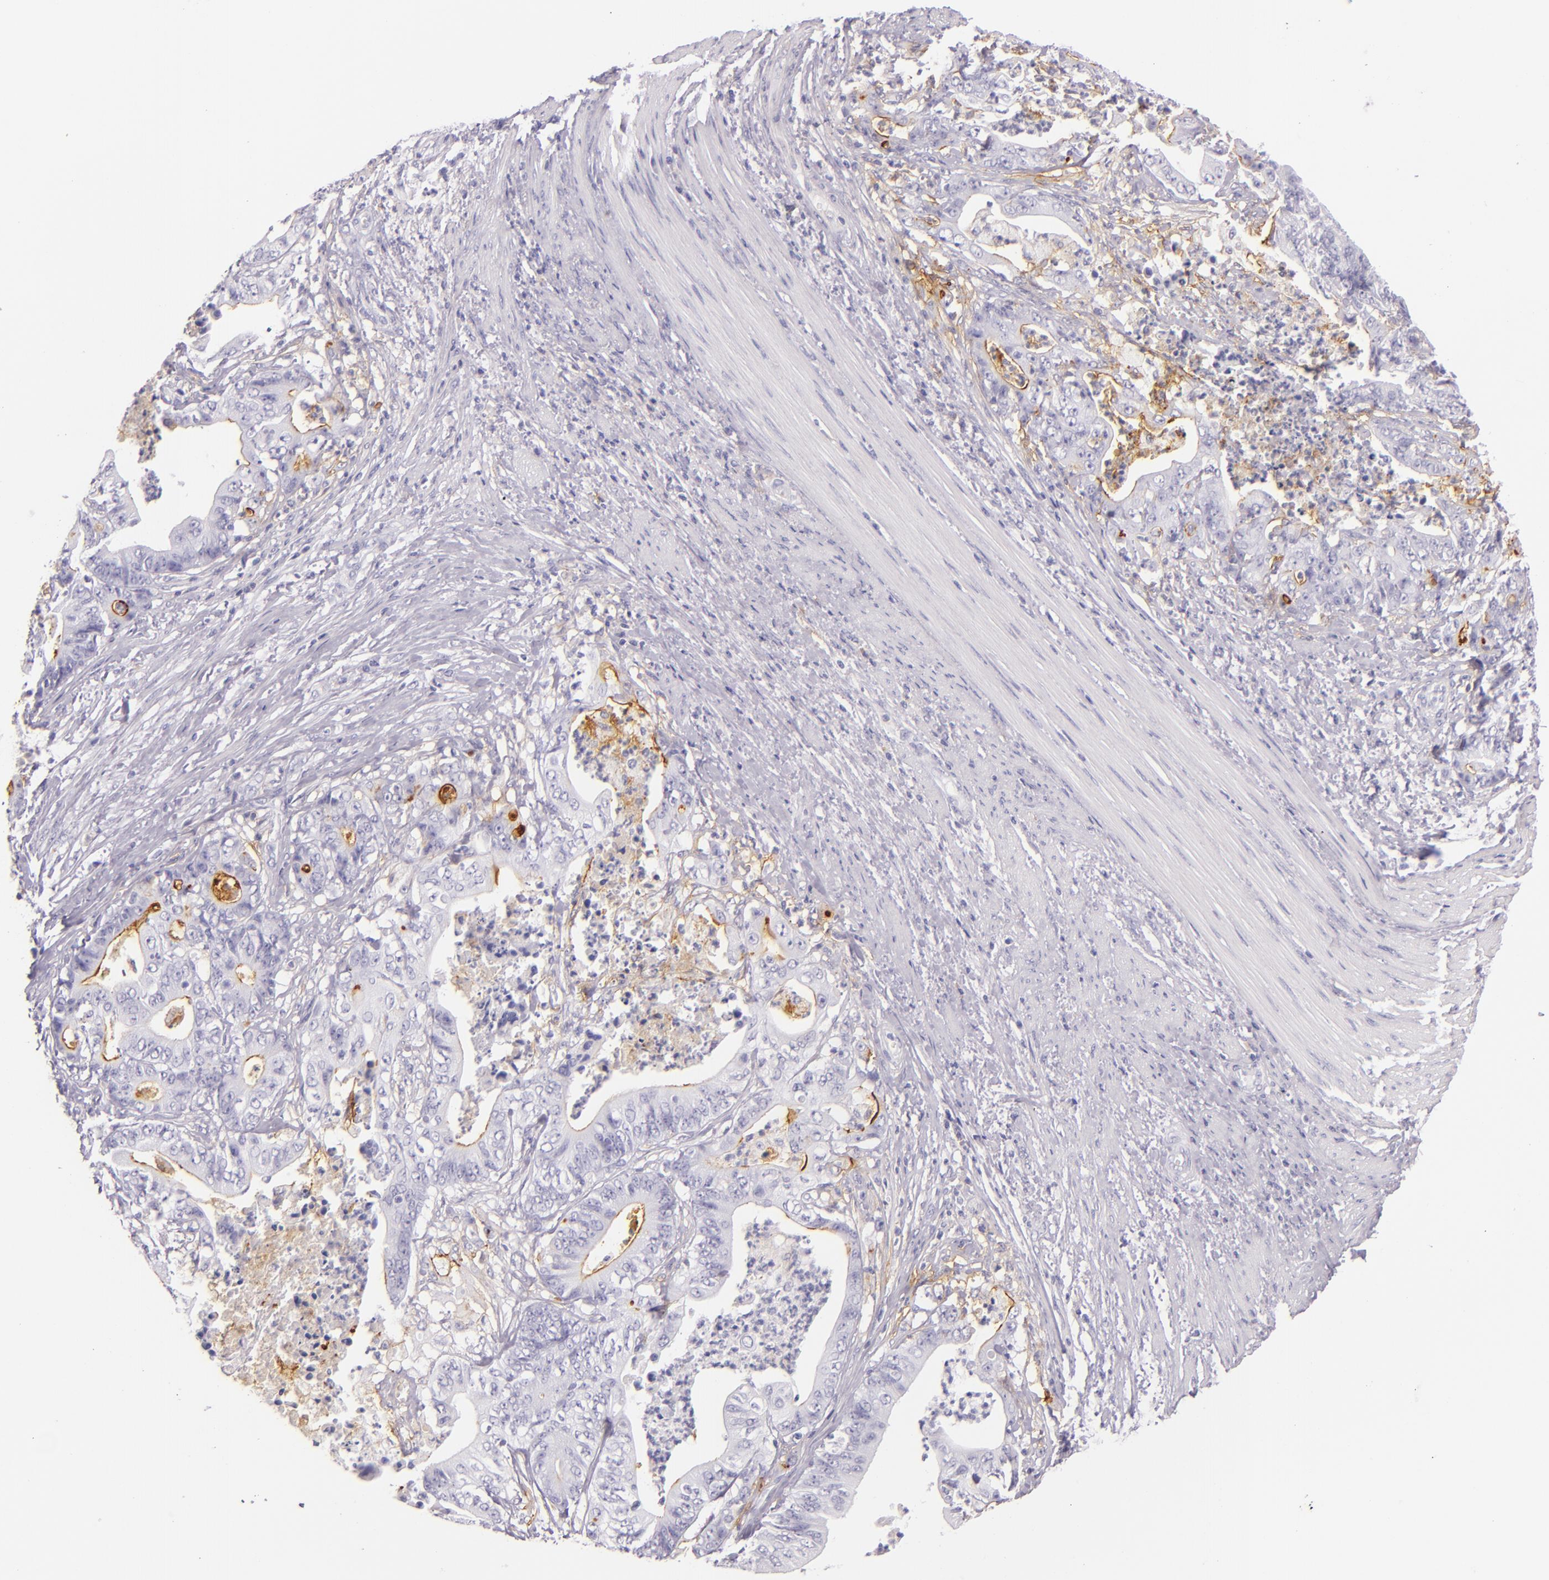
{"staining": {"intensity": "negative", "quantity": "none", "location": "none"}, "tissue": "stomach cancer", "cell_type": "Tumor cells", "image_type": "cancer", "snomed": [{"axis": "morphology", "description": "Adenocarcinoma, NOS"}, {"axis": "topography", "description": "Stomach, lower"}], "caption": "IHC of human adenocarcinoma (stomach) exhibits no expression in tumor cells.", "gene": "ICAM1", "patient": {"sex": "female", "age": 86}}